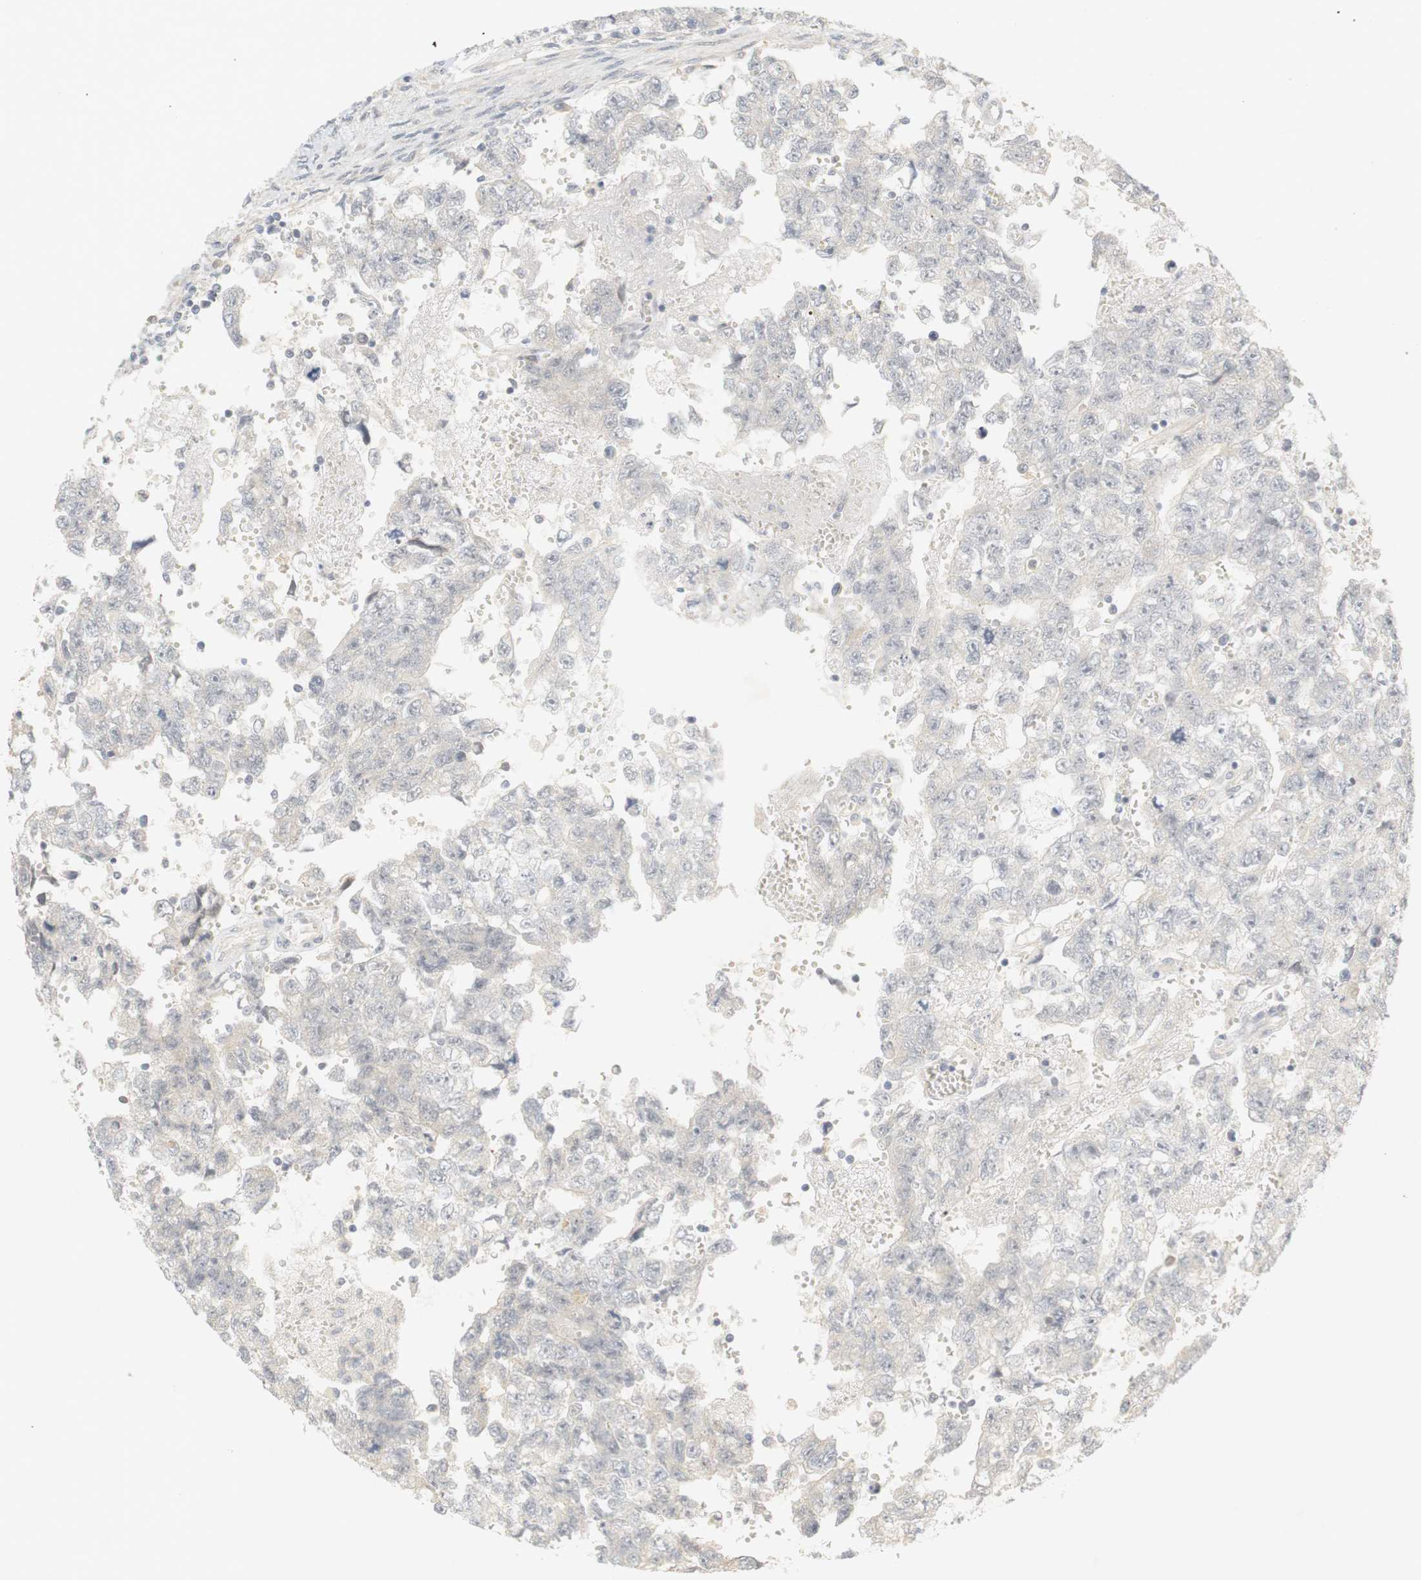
{"staining": {"intensity": "negative", "quantity": "none", "location": "none"}, "tissue": "testis cancer", "cell_type": "Tumor cells", "image_type": "cancer", "snomed": [{"axis": "morphology", "description": "Seminoma, NOS"}, {"axis": "morphology", "description": "Carcinoma, Embryonal, NOS"}, {"axis": "topography", "description": "Testis"}], "caption": "An immunohistochemistry photomicrograph of testis seminoma is shown. There is no staining in tumor cells of testis seminoma.", "gene": "RTN3", "patient": {"sex": "male", "age": 38}}